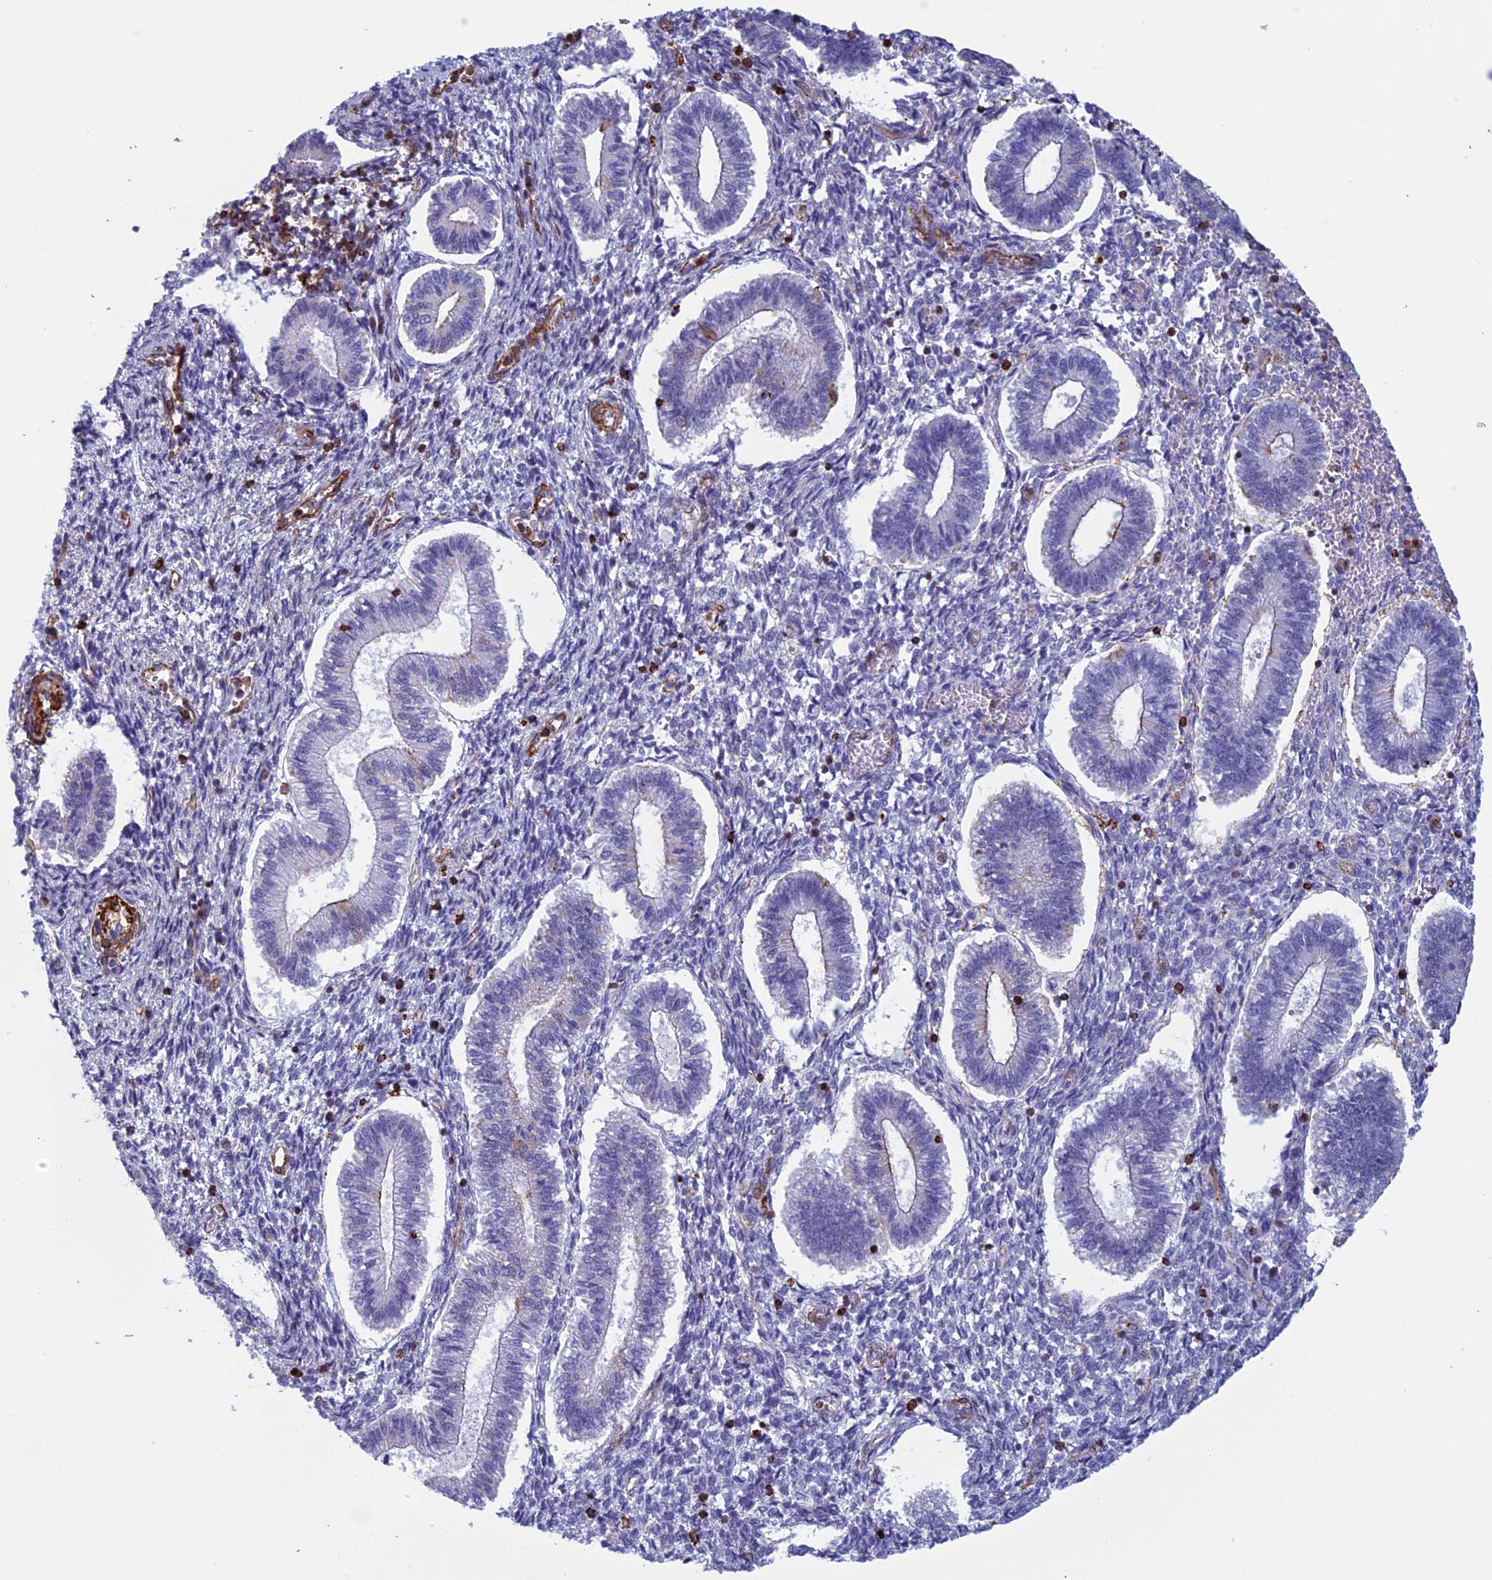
{"staining": {"intensity": "moderate", "quantity": "<25%", "location": "cytoplasmic/membranous"}, "tissue": "endometrium", "cell_type": "Cells in endometrial stroma", "image_type": "normal", "snomed": [{"axis": "morphology", "description": "Normal tissue, NOS"}, {"axis": "topography", "description": "Endometrium"}], "caption": "Immunohistochemistry image of benign endometrium: human endometrium stained using immunohistochemistry (IHC) shows low levels of moderate protein expression localized specifically in the cytoplasmic/membranous of cells in endometrial stroma, appearing as a cytoplasmic/membranous brown color.", "gene": "ANGPTL2", "patient": {"sex": "female", "age": 25}}